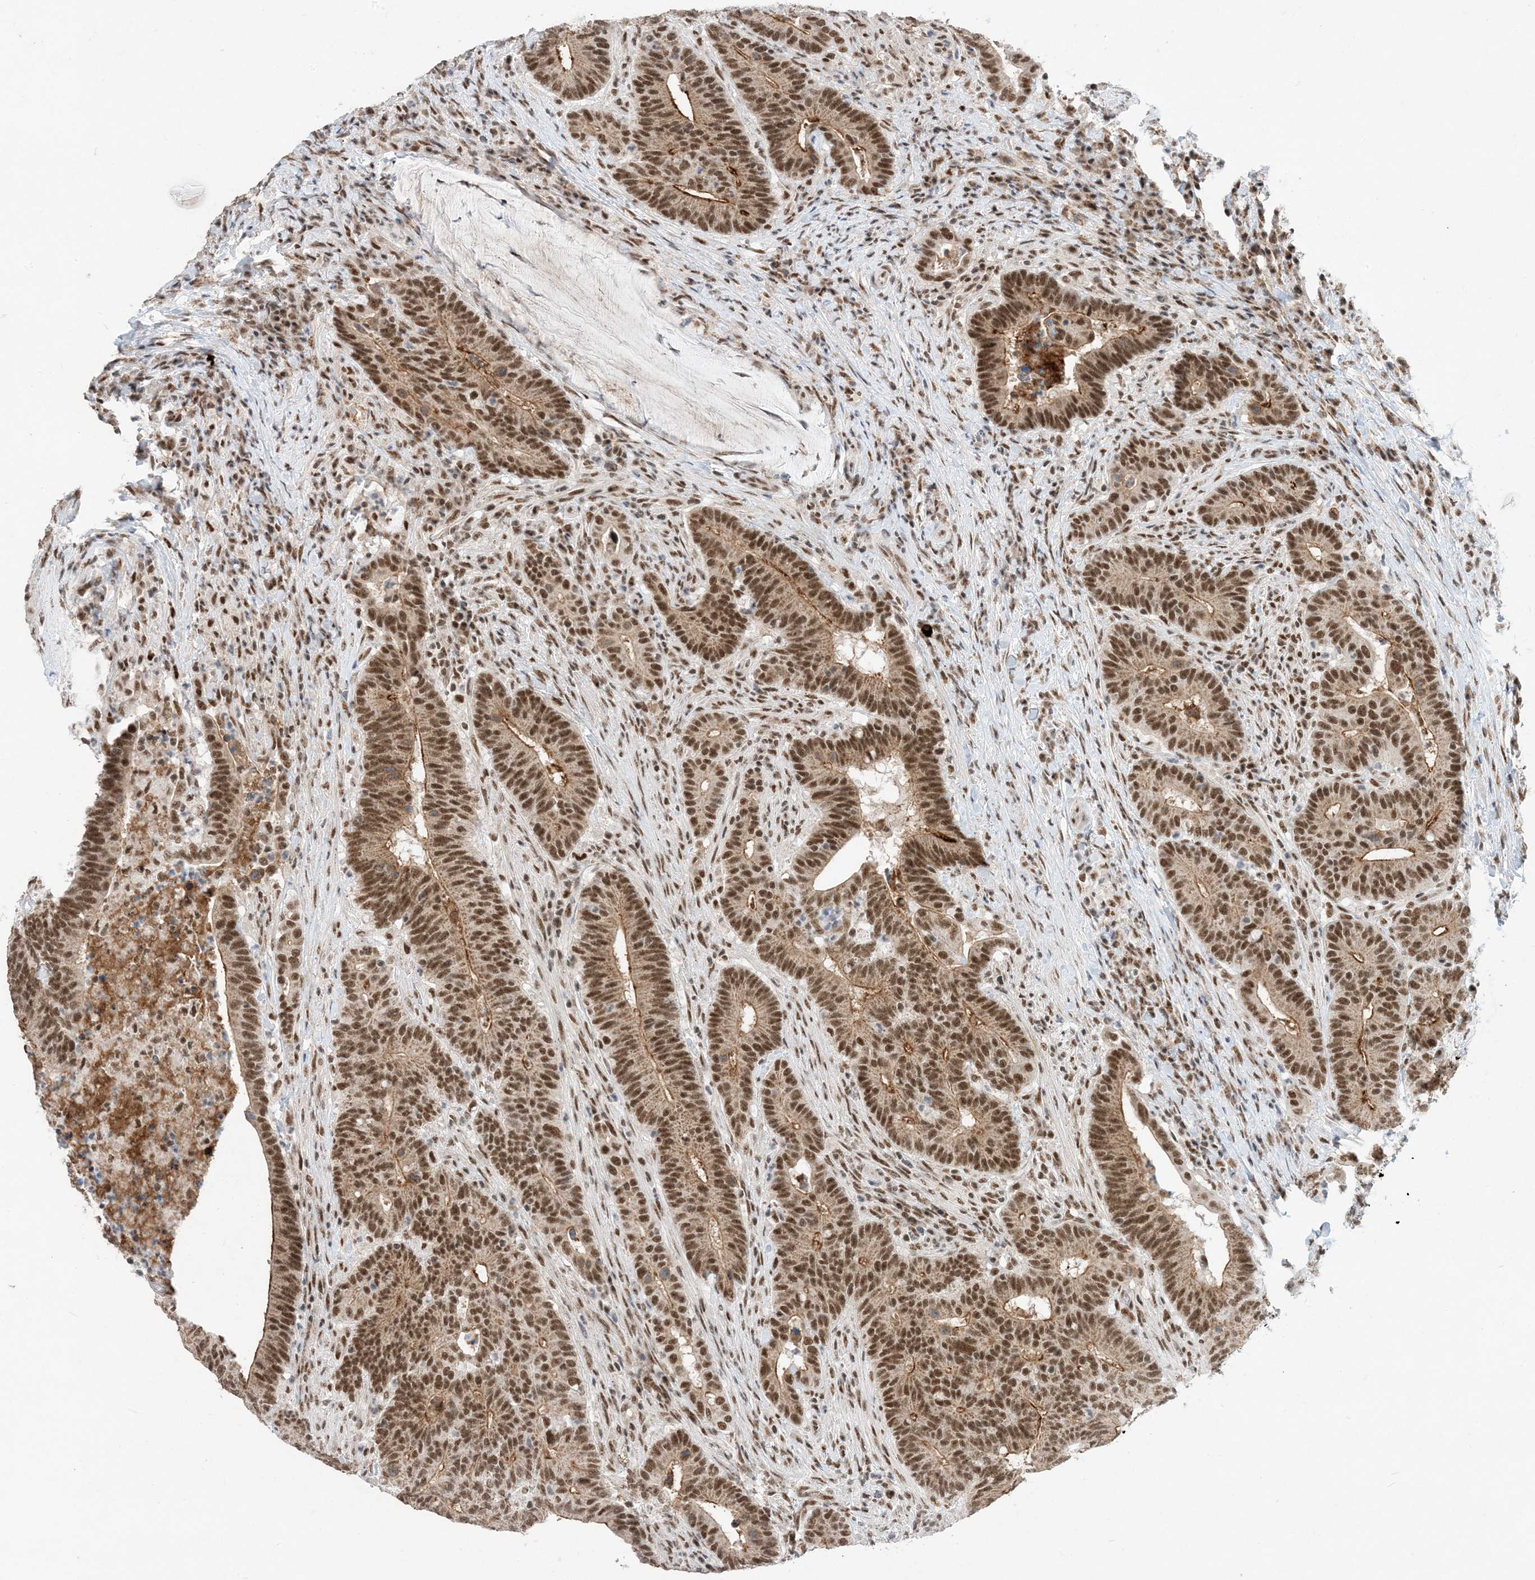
{"staining": {"intensity": "strong", "quantity": ">75%", "location": "cytoplasmic/membranous,nuclear"}, "tissue": "colorectal cancer", "cell_type": "Tumor cells", "image_type": "cancer", "snomed": [{"axis": "morphology", "description": "Adenocarcinoma, NOS"}, {"axis": "topography", "description": "Colon"}], "caption": "Tumor cells reveal strong cytoplasmic/membranous and nuclear expression in approximately >75% of cells in colorectal cancer (adenocarcinoma). (DAB (3,3'-diaminobenzidine) IHC, brown staining for protein, blue staining for nuclei).", "gene": "SF3A3", "patient": {"sex": "female", "age": 66}}